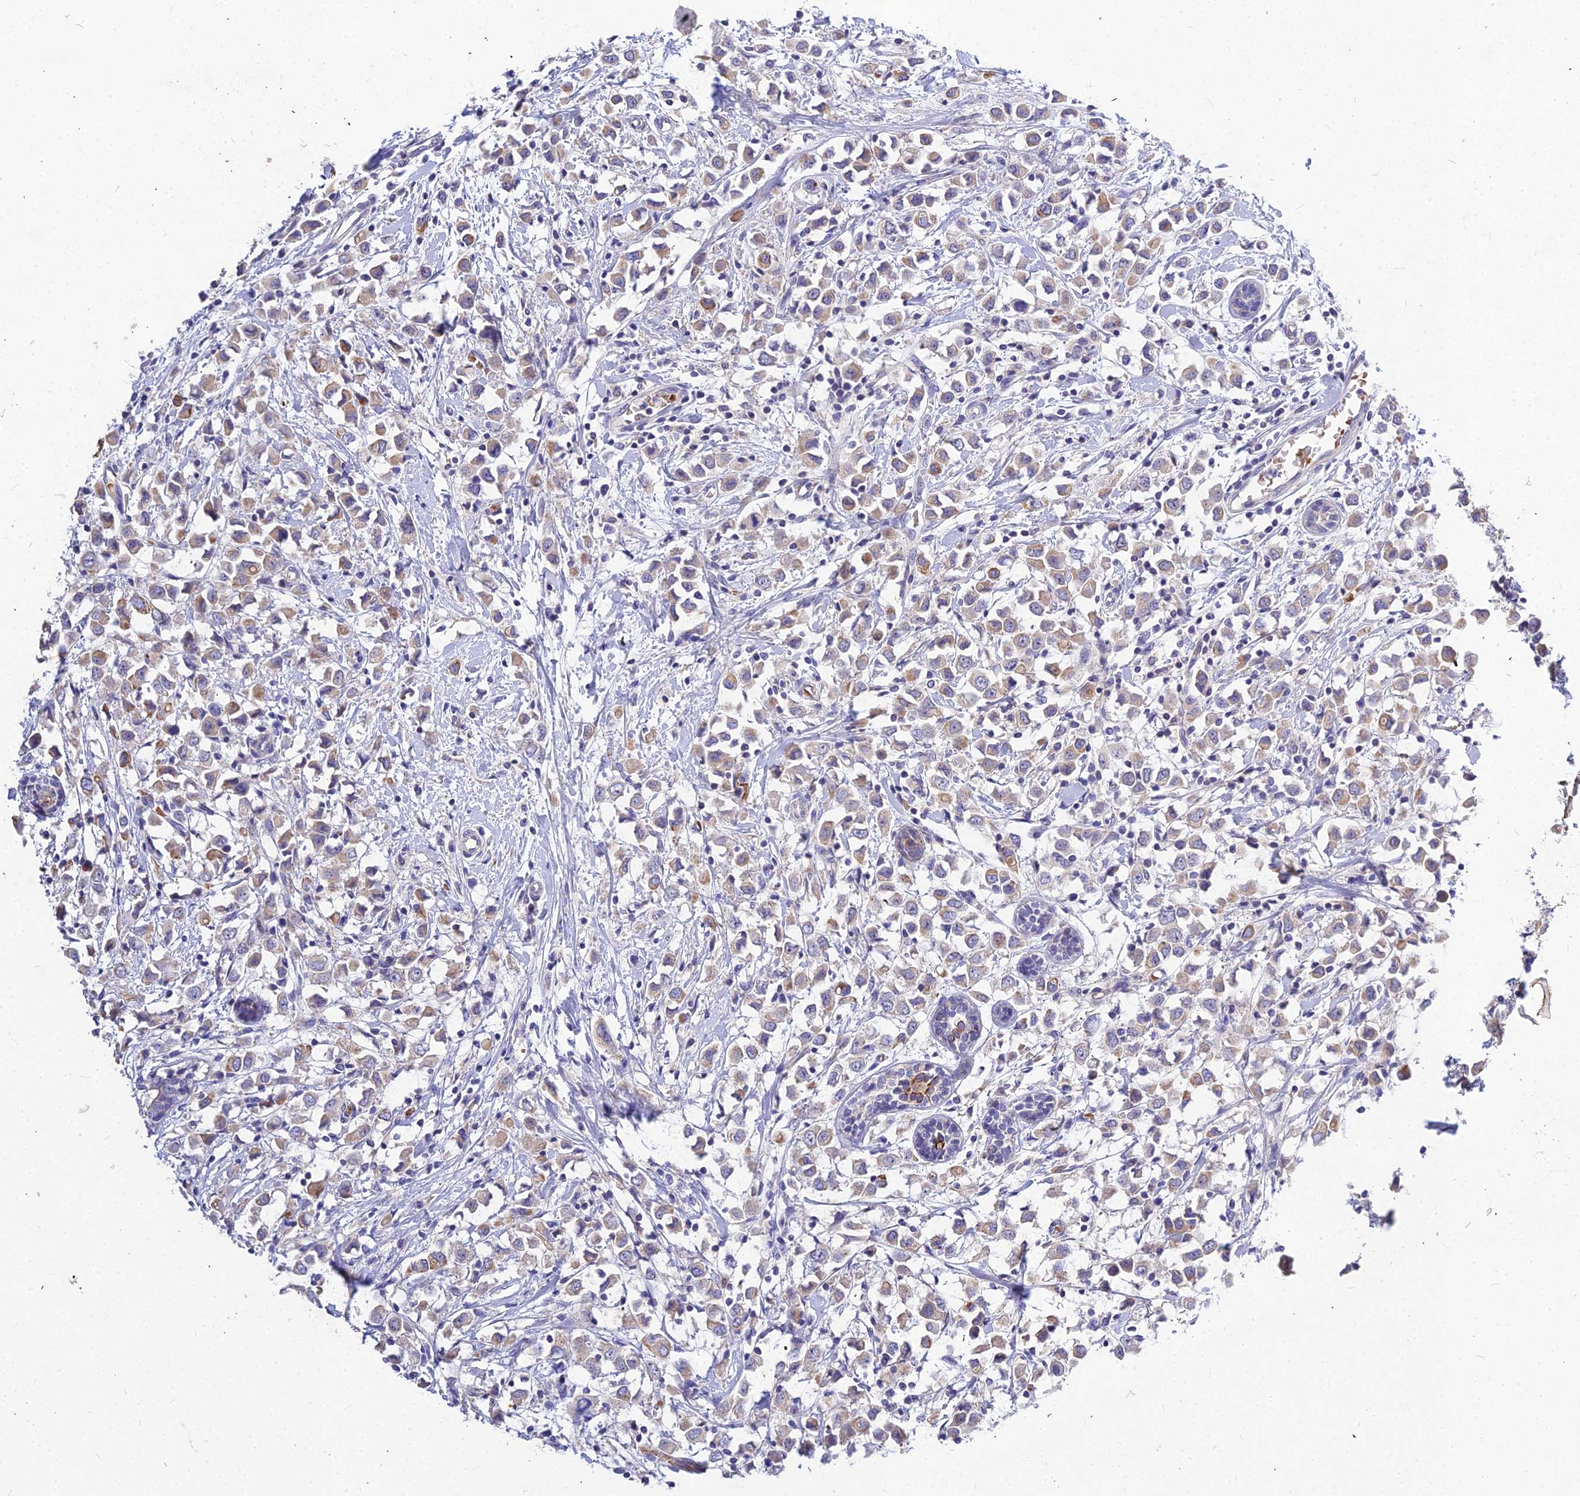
{"staining": {"intensity": "moderate", "quantity": "<25%", "location": "cytoplasmic/membranous"}, "tissue": "breast cancer", "cell_type": "Tumor cells", "image_type": "cancer", "snomed": [{"axis": "morphology", "description": "Duct carcinoma"}, {"axis": "topography", "description": "Breast"}], "caption": "Infiltrating ductal carcinoma (breast) stained with DAB immunohistochemistry demonstrates low levels of moderate cytoplasmic/membranous staining in about <25% of tumor cells.", "gene": "DMRTA1", "patient": {"sex": "female", "age": 61}}